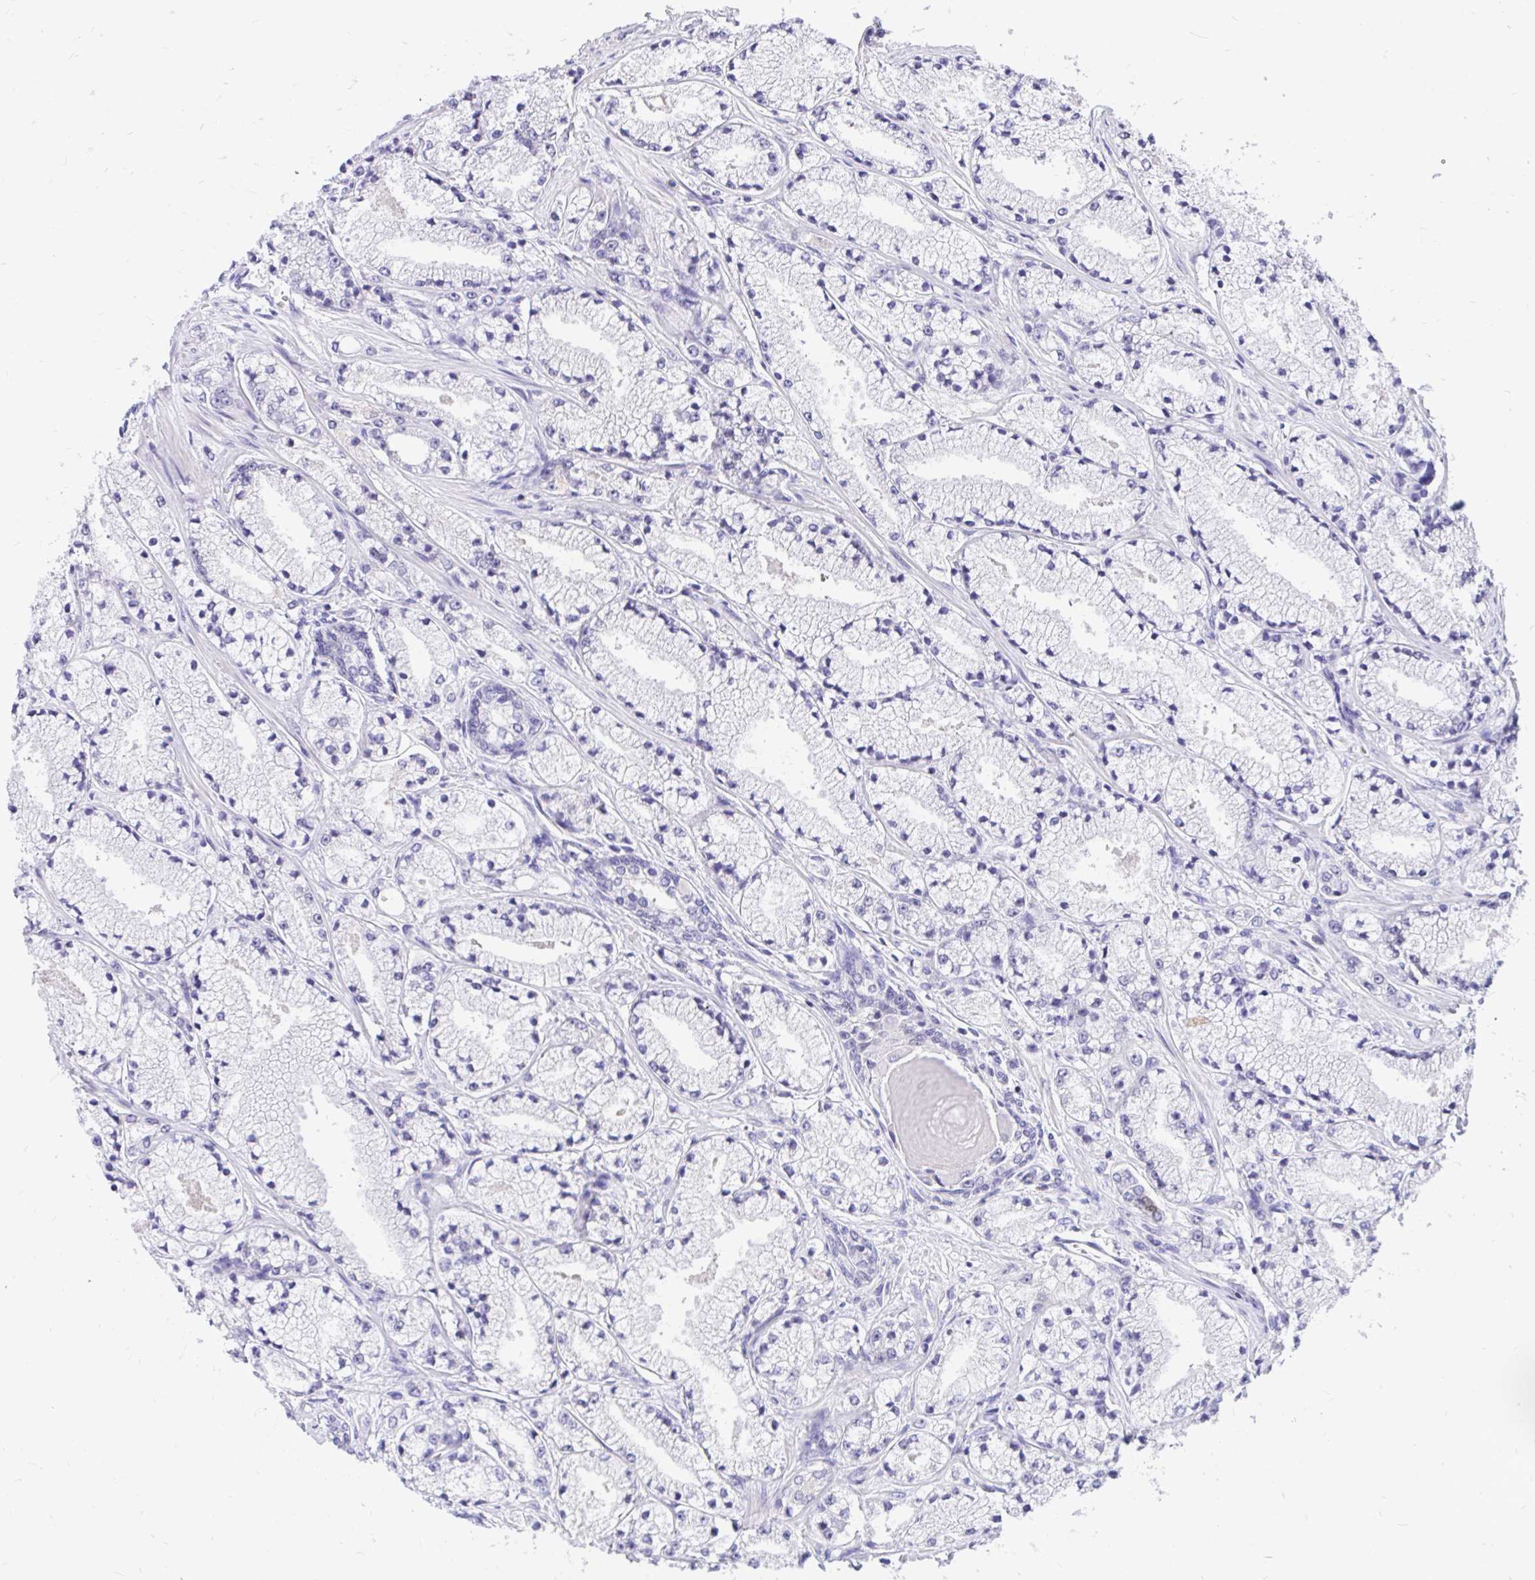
{"staining": {"intensity": "negative", "quantity": "none", "location": "none"}, "tissue": "prostate cancer", "cell_type": "Tumor cells", "image_type": "cancer", "snomed": [{"axis": "morphology", "description": "Adenocarcinoma, High grade"}, {"axis": "topography", "description": "Prostate"}], "caption": "High power microscopy micrograph of an IHC photomicrograph of prostate cancer (adenocarcinoma (high-grade)), revealing no significant expression in tumor cells.", "gene": "CXCL8", "patient": {"sex": "male", "age": 63}}